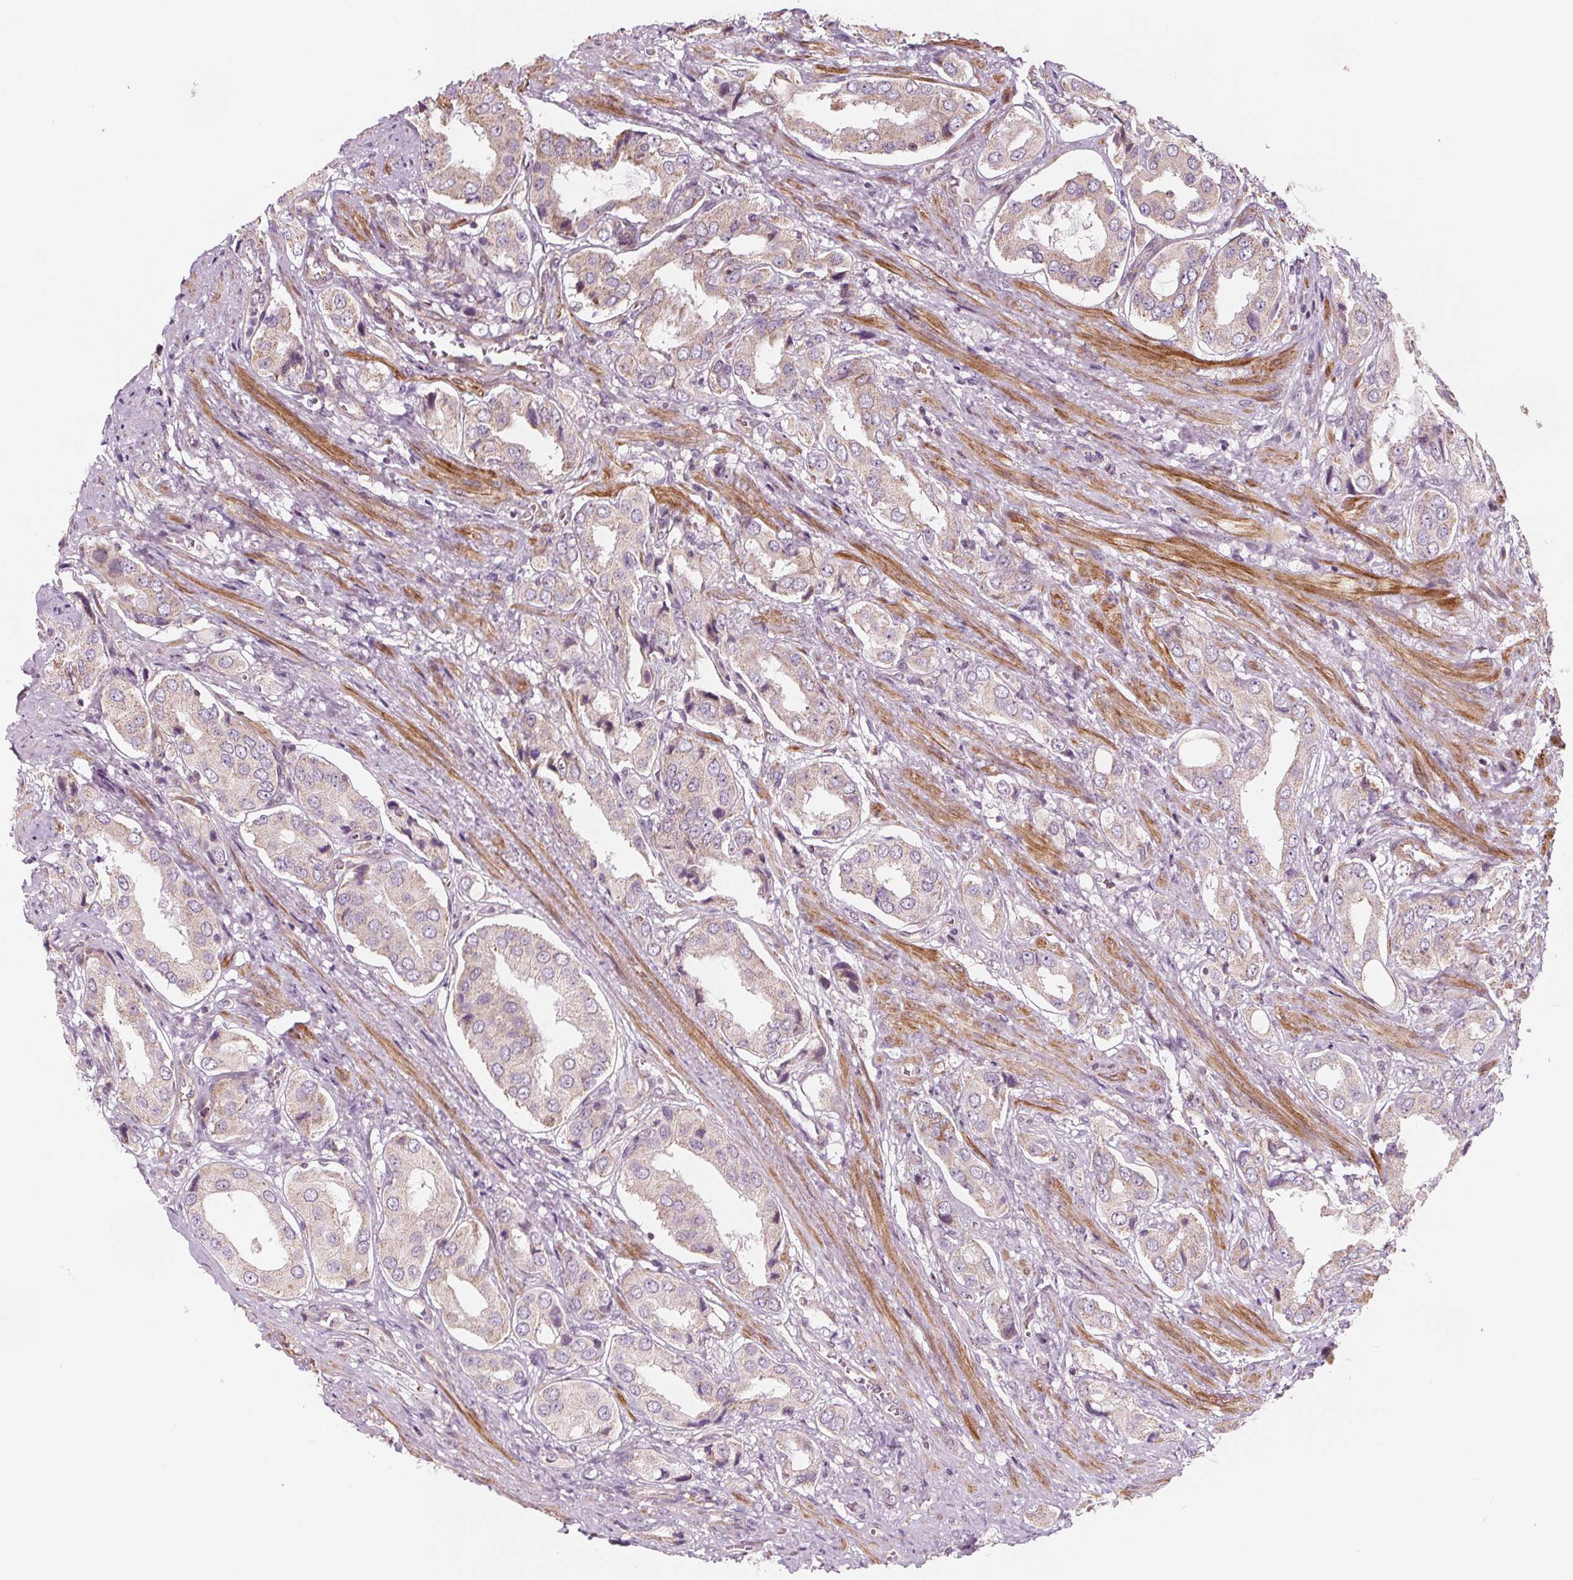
{"staining": {"intensity": "weak", "quantity": "<25%", "location": "cytoplasmic/membranous"}, "tissue": "prostate cancer", "cell_type": "Tumor cells", "image_type": "cancer", "snomed": [{"axis": "morphology", "description": "Adenocarcinoma, NOS"}, {"axis": "topography", "description": "Prostate"}], "caption": "A micrograph of human prostate adenocarcinoma is negative for staining in tumor cells.", "gene": "ADAM33", "patient": {"sex": "male", "age": 63}}